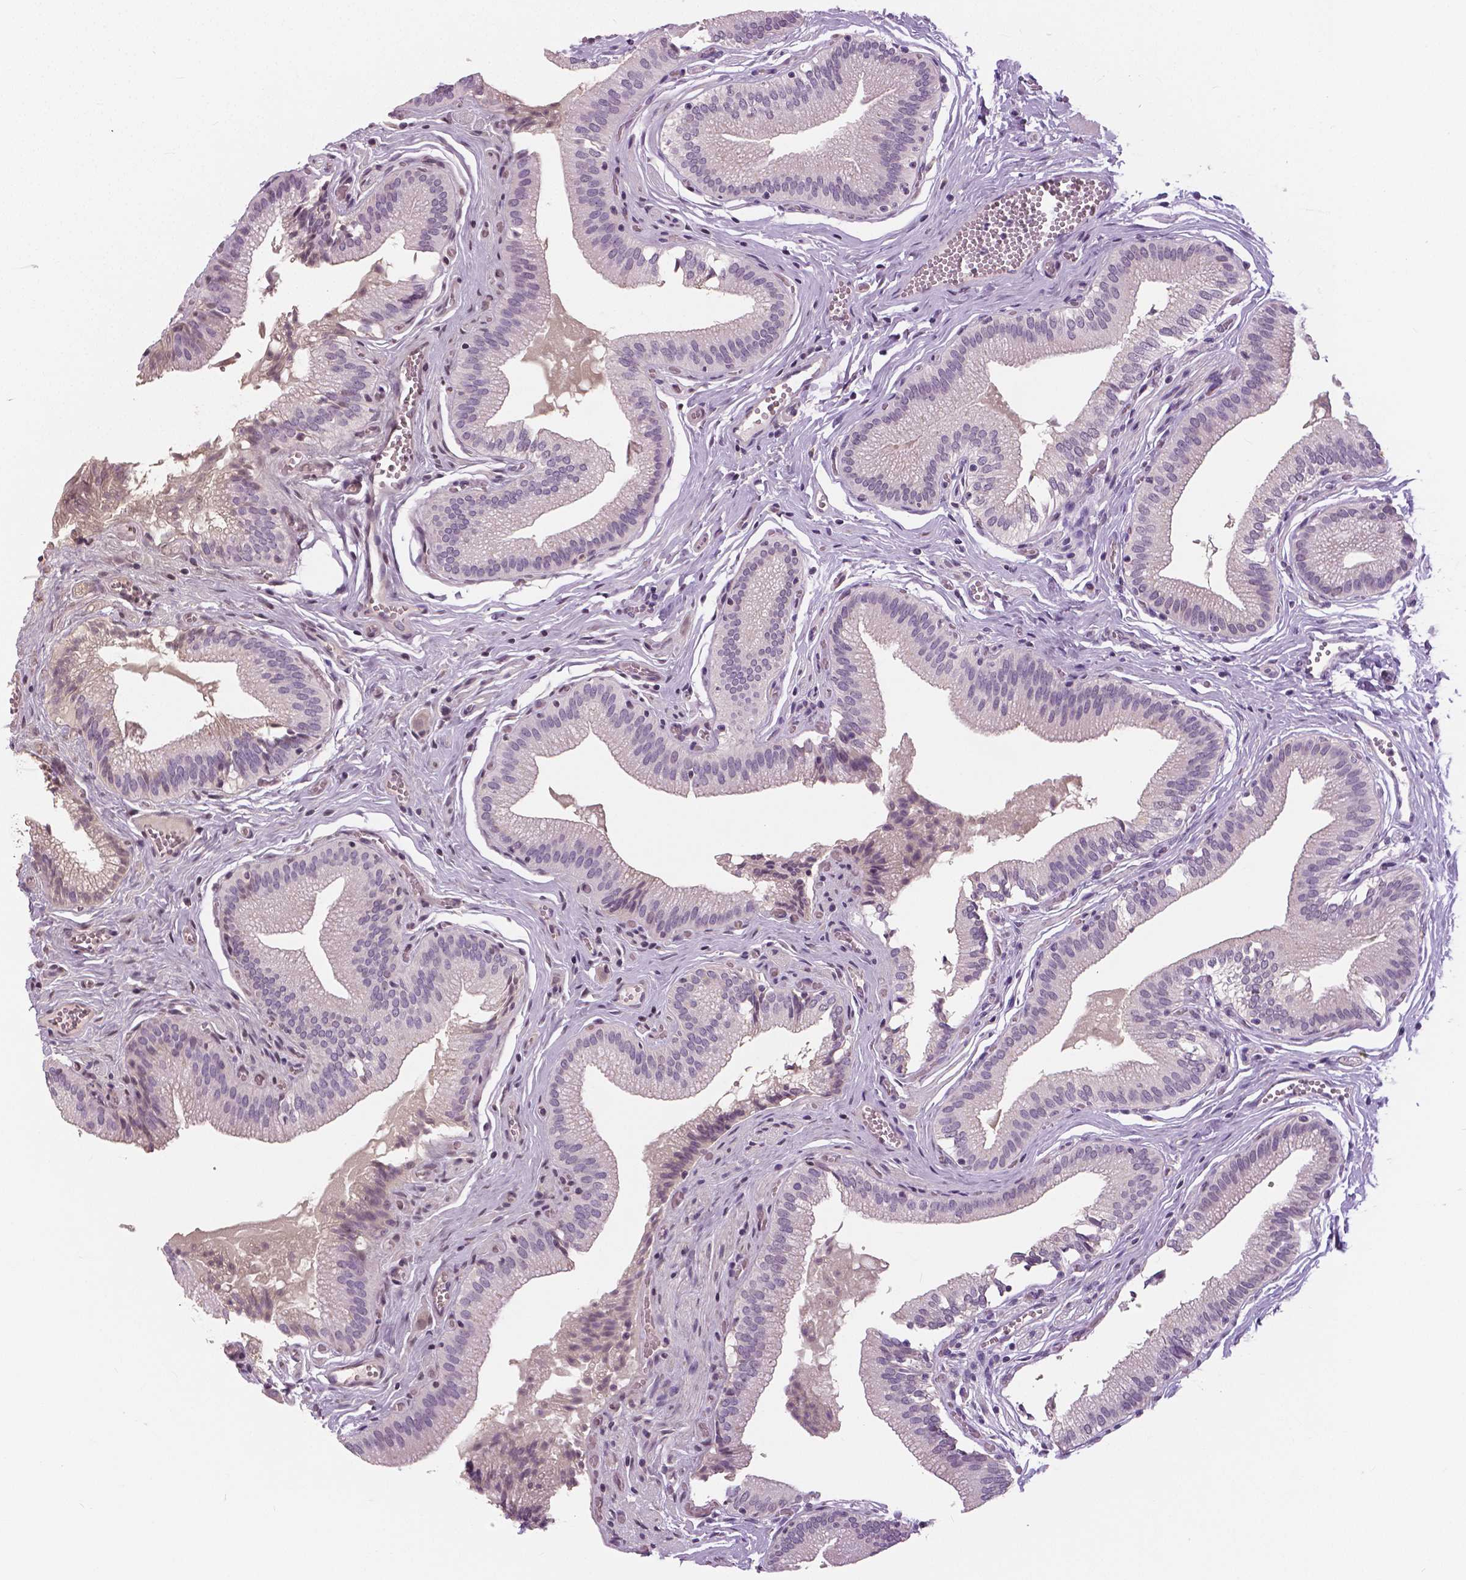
{"staining": {"intensity": "negative", "quantity": "none", "location": "none"}, "tissue": "gallbladder", "cell_type": "Glandular cells", "image_type": "normal", "snomed": [{"axis": "morphology", "description": "Normal tissue, NOS"}, {"axis": "topography", "description": "Gallbladder"}, {"axis": "topography", "description": "Peripheral nerve tissue"}], "caption": "There is no significant staining in glandular cells of gallbladder. (Brightfield microscopy of DAB (3,3'-diaminobenzidine) immunohistochemistry at high magnification).", "gene": "NECAB1", "patient": {"sex": "male", "age": 17}}